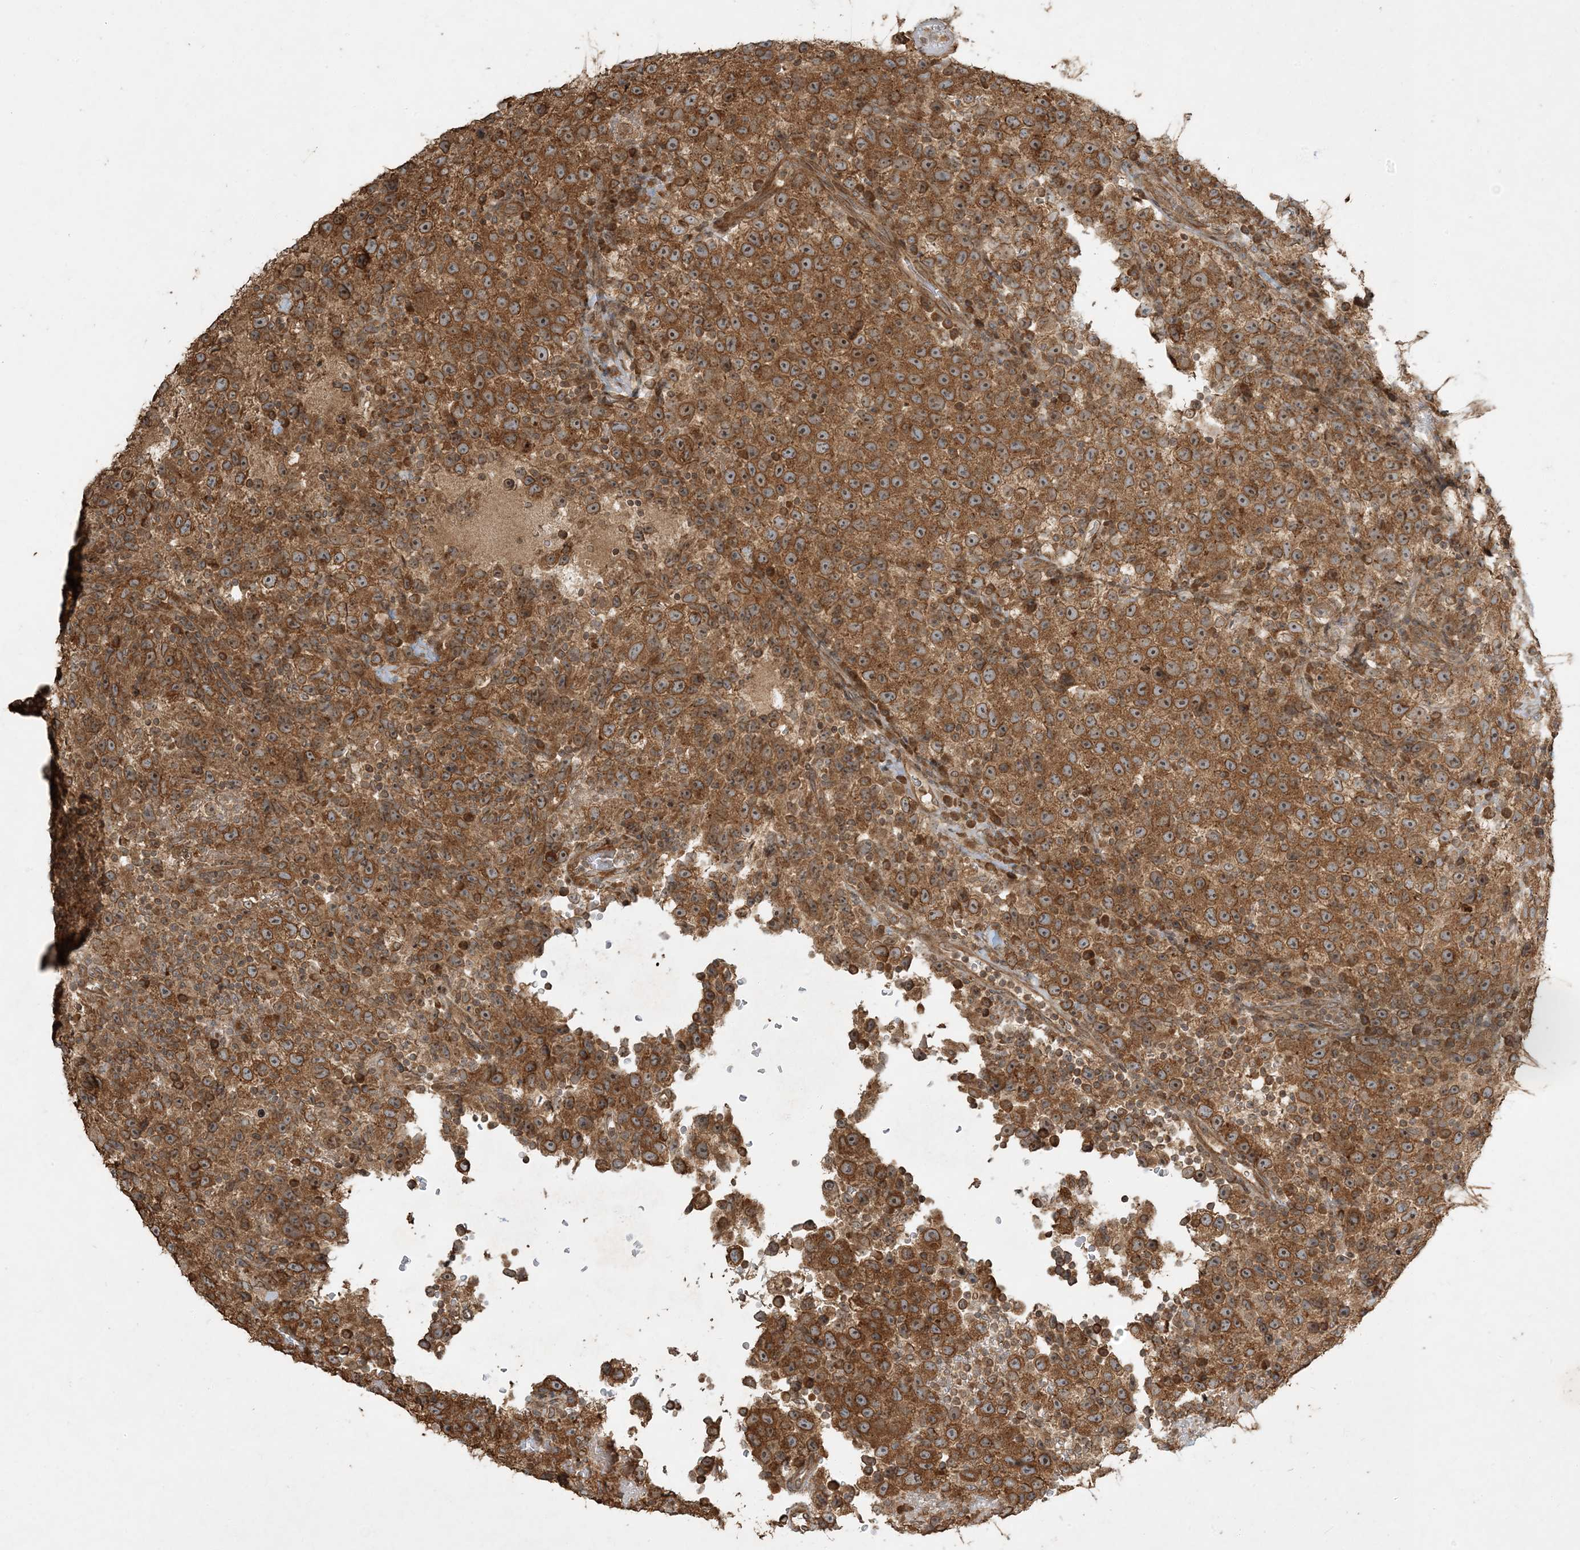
{"staining": {"intensity": "moderate", "quantity": ">75%", "location": "cytoplasmic/membranous"}, "tissue": "testis cancer", "cell_type": "Tumor cells", "image_type": "cancer", "snomed": [{"axis": "morphology", "description": "Seminoma, NOS"}, {"axis": "topography", "description": "Testis"}], "caption": "The micrograph exhibits immunohistochemical staining of seminoma (testis). There is moderate cytoplasmic/membranous expression is present in approximately >75% of tumor cells.", "gene": "COMMD8", "patient": {"sex": "male", "age": 22}}